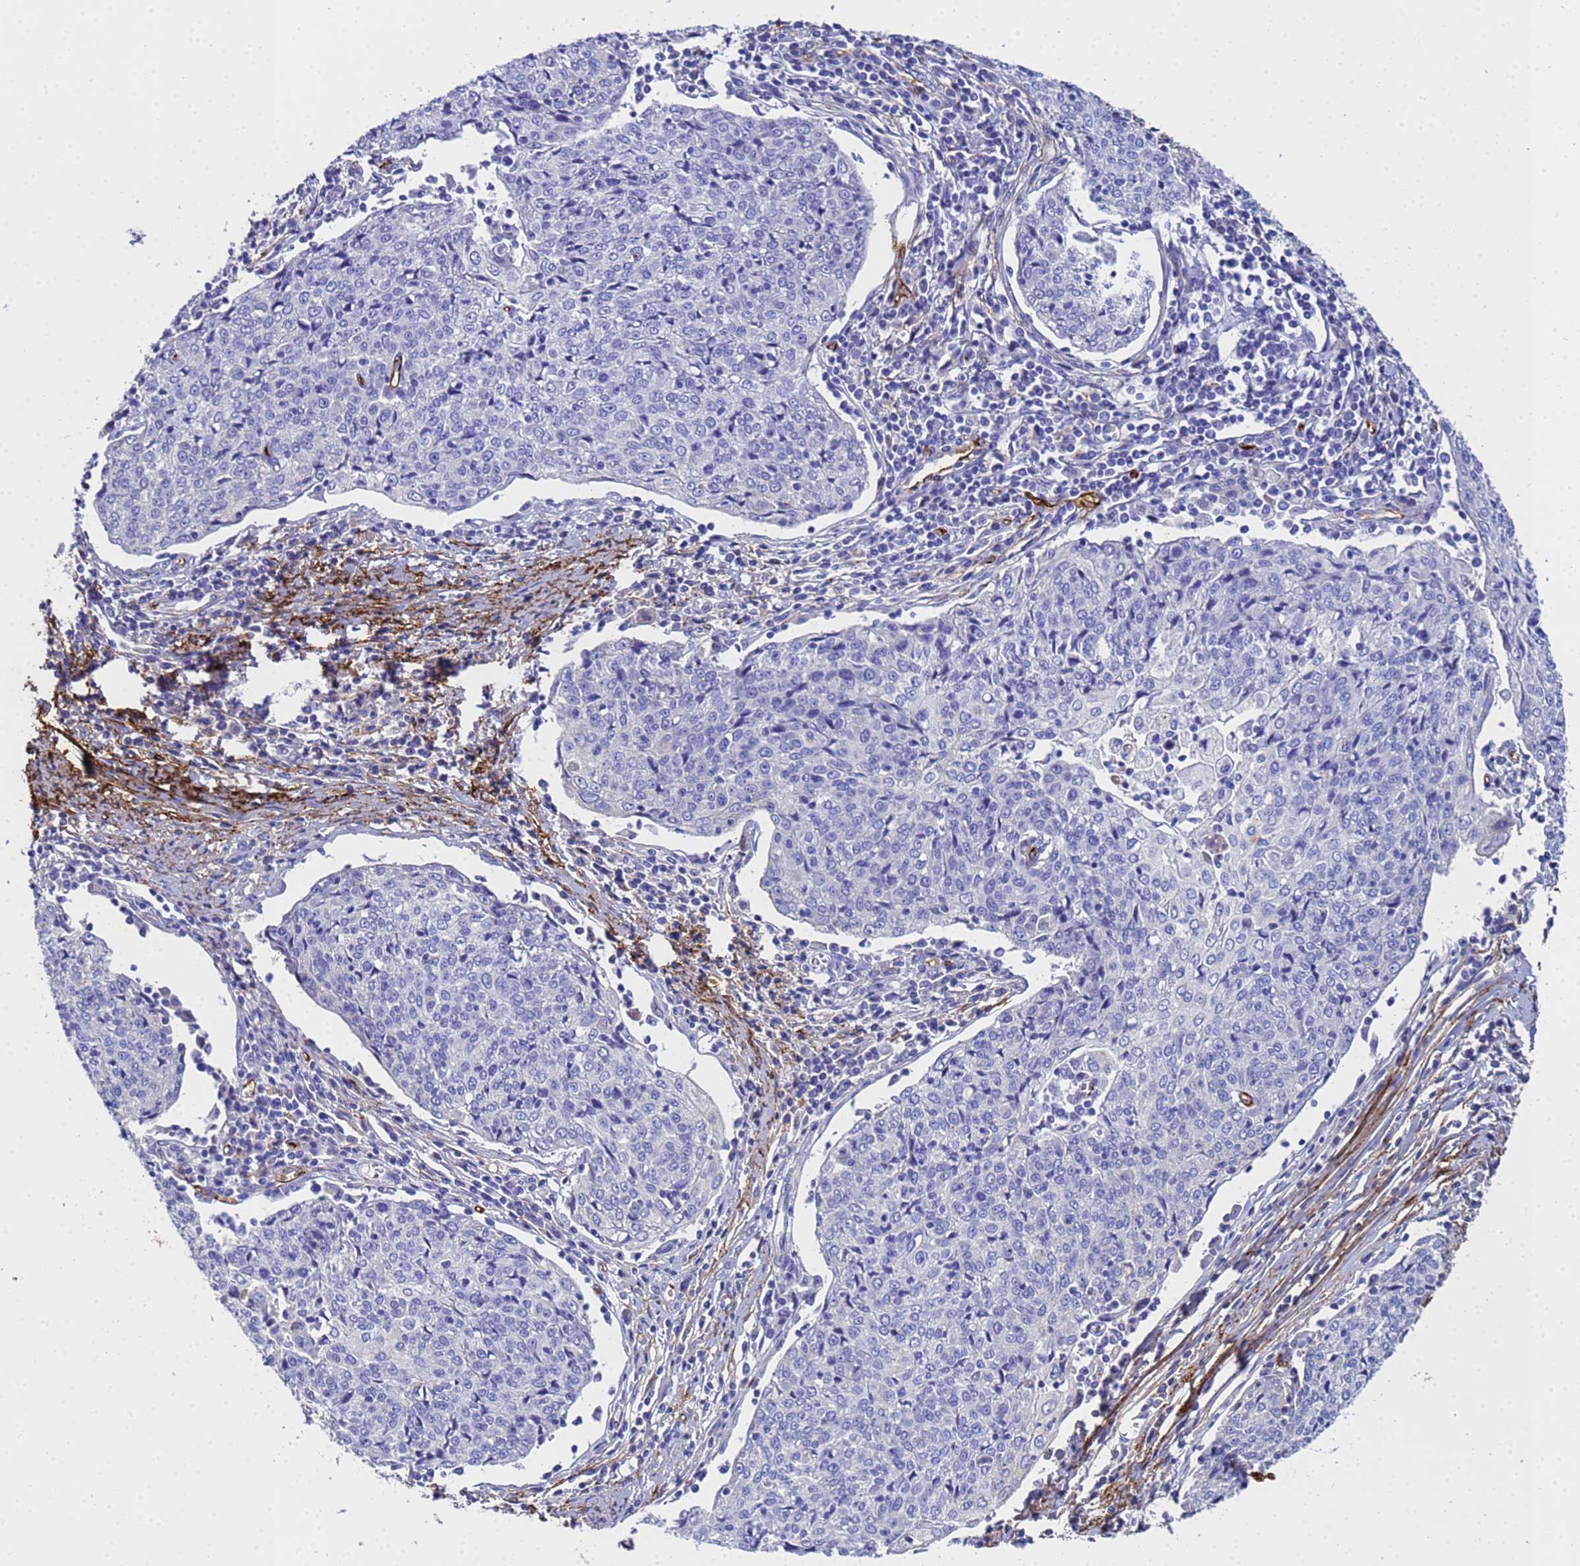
{"staining": {"intensity": "negative", "quantity": "none", "location": "none"}, "tissue": "cervical cancer", "cell_type": "Tumor cells", "image_type": "cancer", "snomed": [{"axis": "morphology", "description": "Squamous cell carcinoma, NOS"}, {"axis": "topography", "description": "Cervix"}], "caption": "Human cervical cancer stained for a protein using IHC exhibits no positivity in tumor cells.", "gene": "ADIPOQ", "patient": {"sex": "female", "age": 48}}